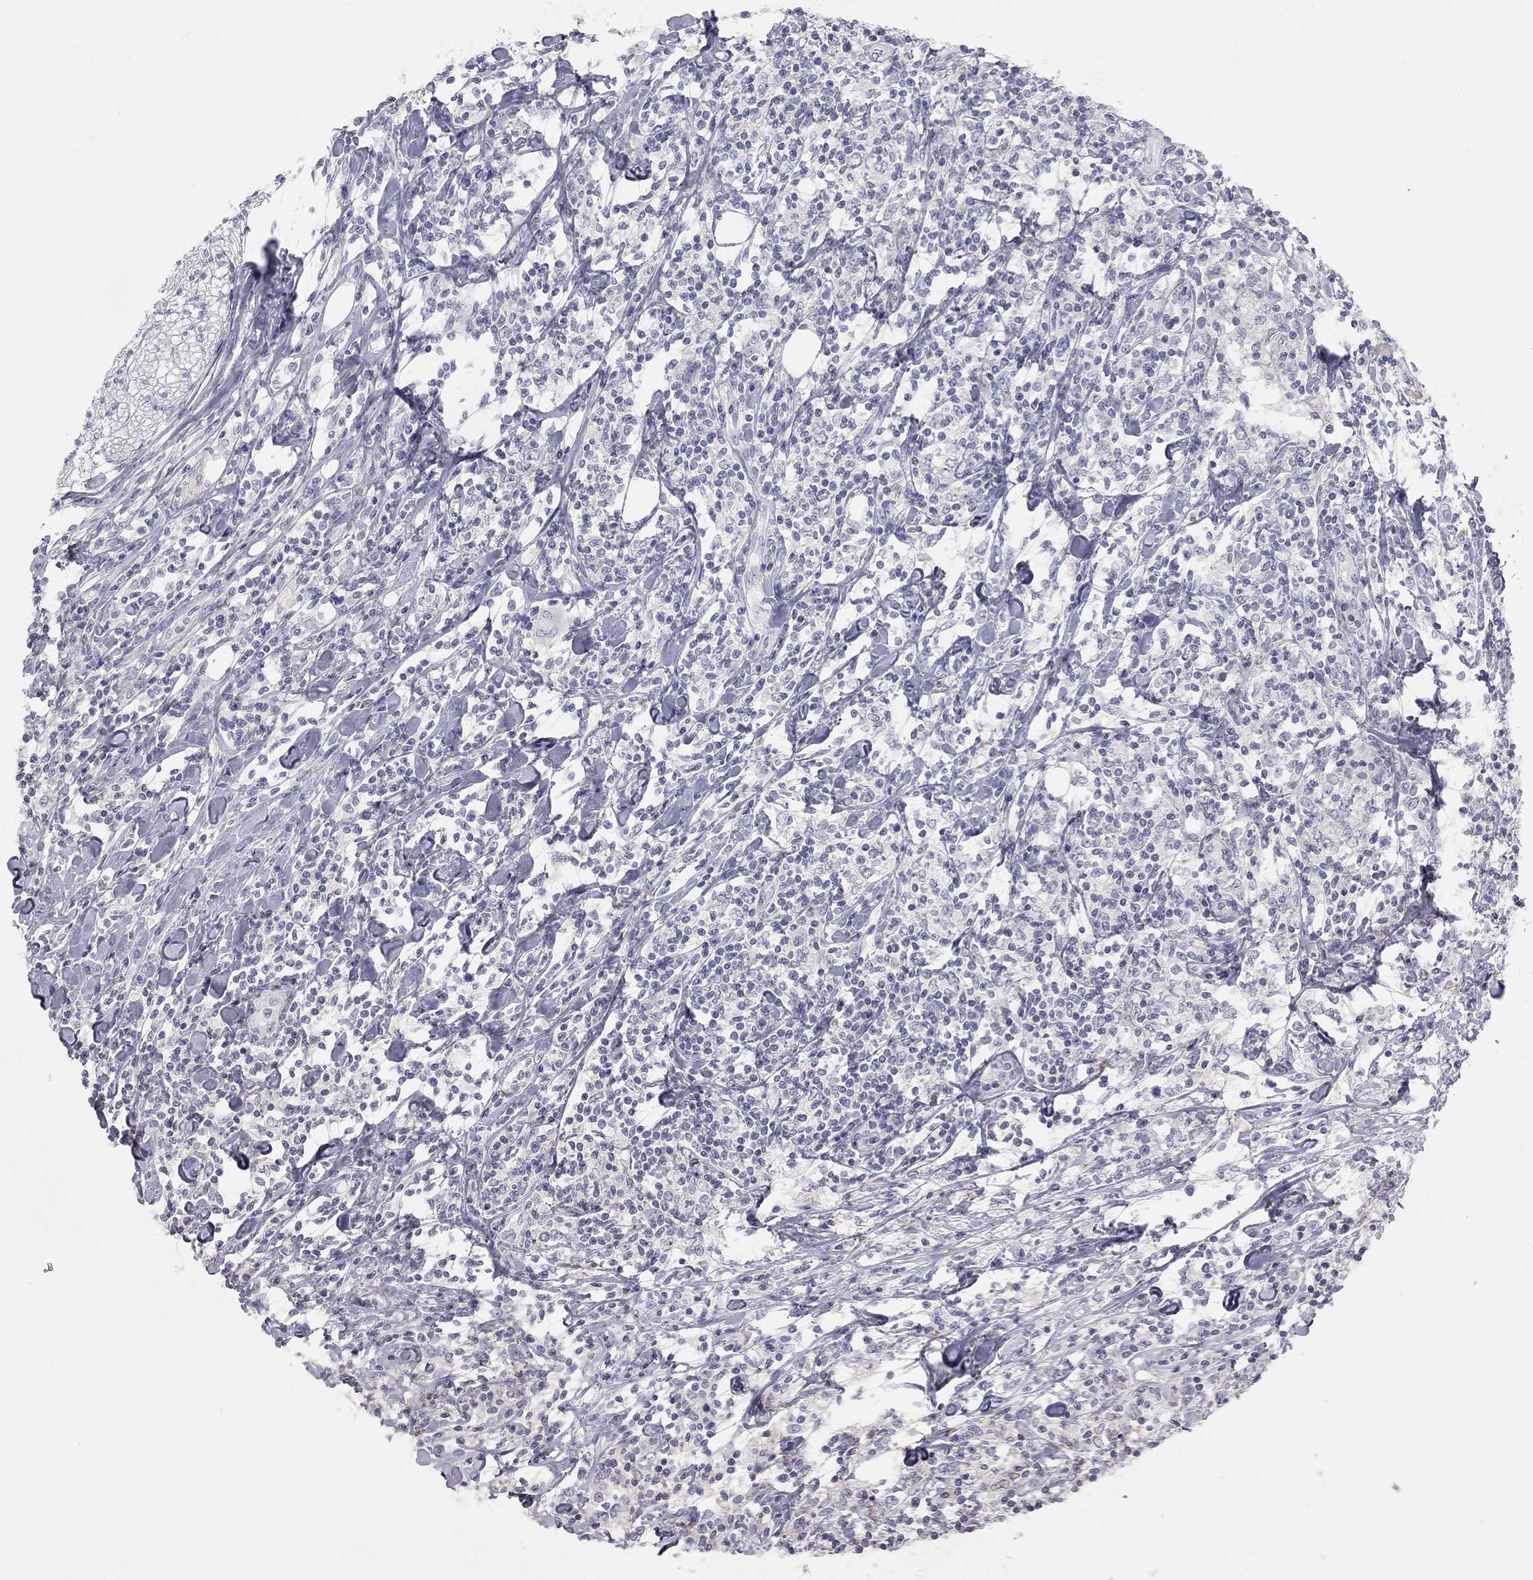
{"staining": {"intensity": "negative", "quantity": "none", "location": "none"}, "tissue": "lymphoma", "cell_type": "Tumor cells", "image_type": "cancer", "snomed": [{"axis": "morphology", "description": "Malignant lymphoma, non-Hodgkin's type, High grade"}, {"axis": "topography", "description": "Lymph node"}], "caption": "High magnification brightfield microscopy of lymphoma stained with DAB (3,3'-diaminobenzidine) (brown) and counterstained with hematoxylin (blue): tumor cells show no significant expression.", "gene": "ADCYAP1", "patient": {"sex": "female", "age": 84}}